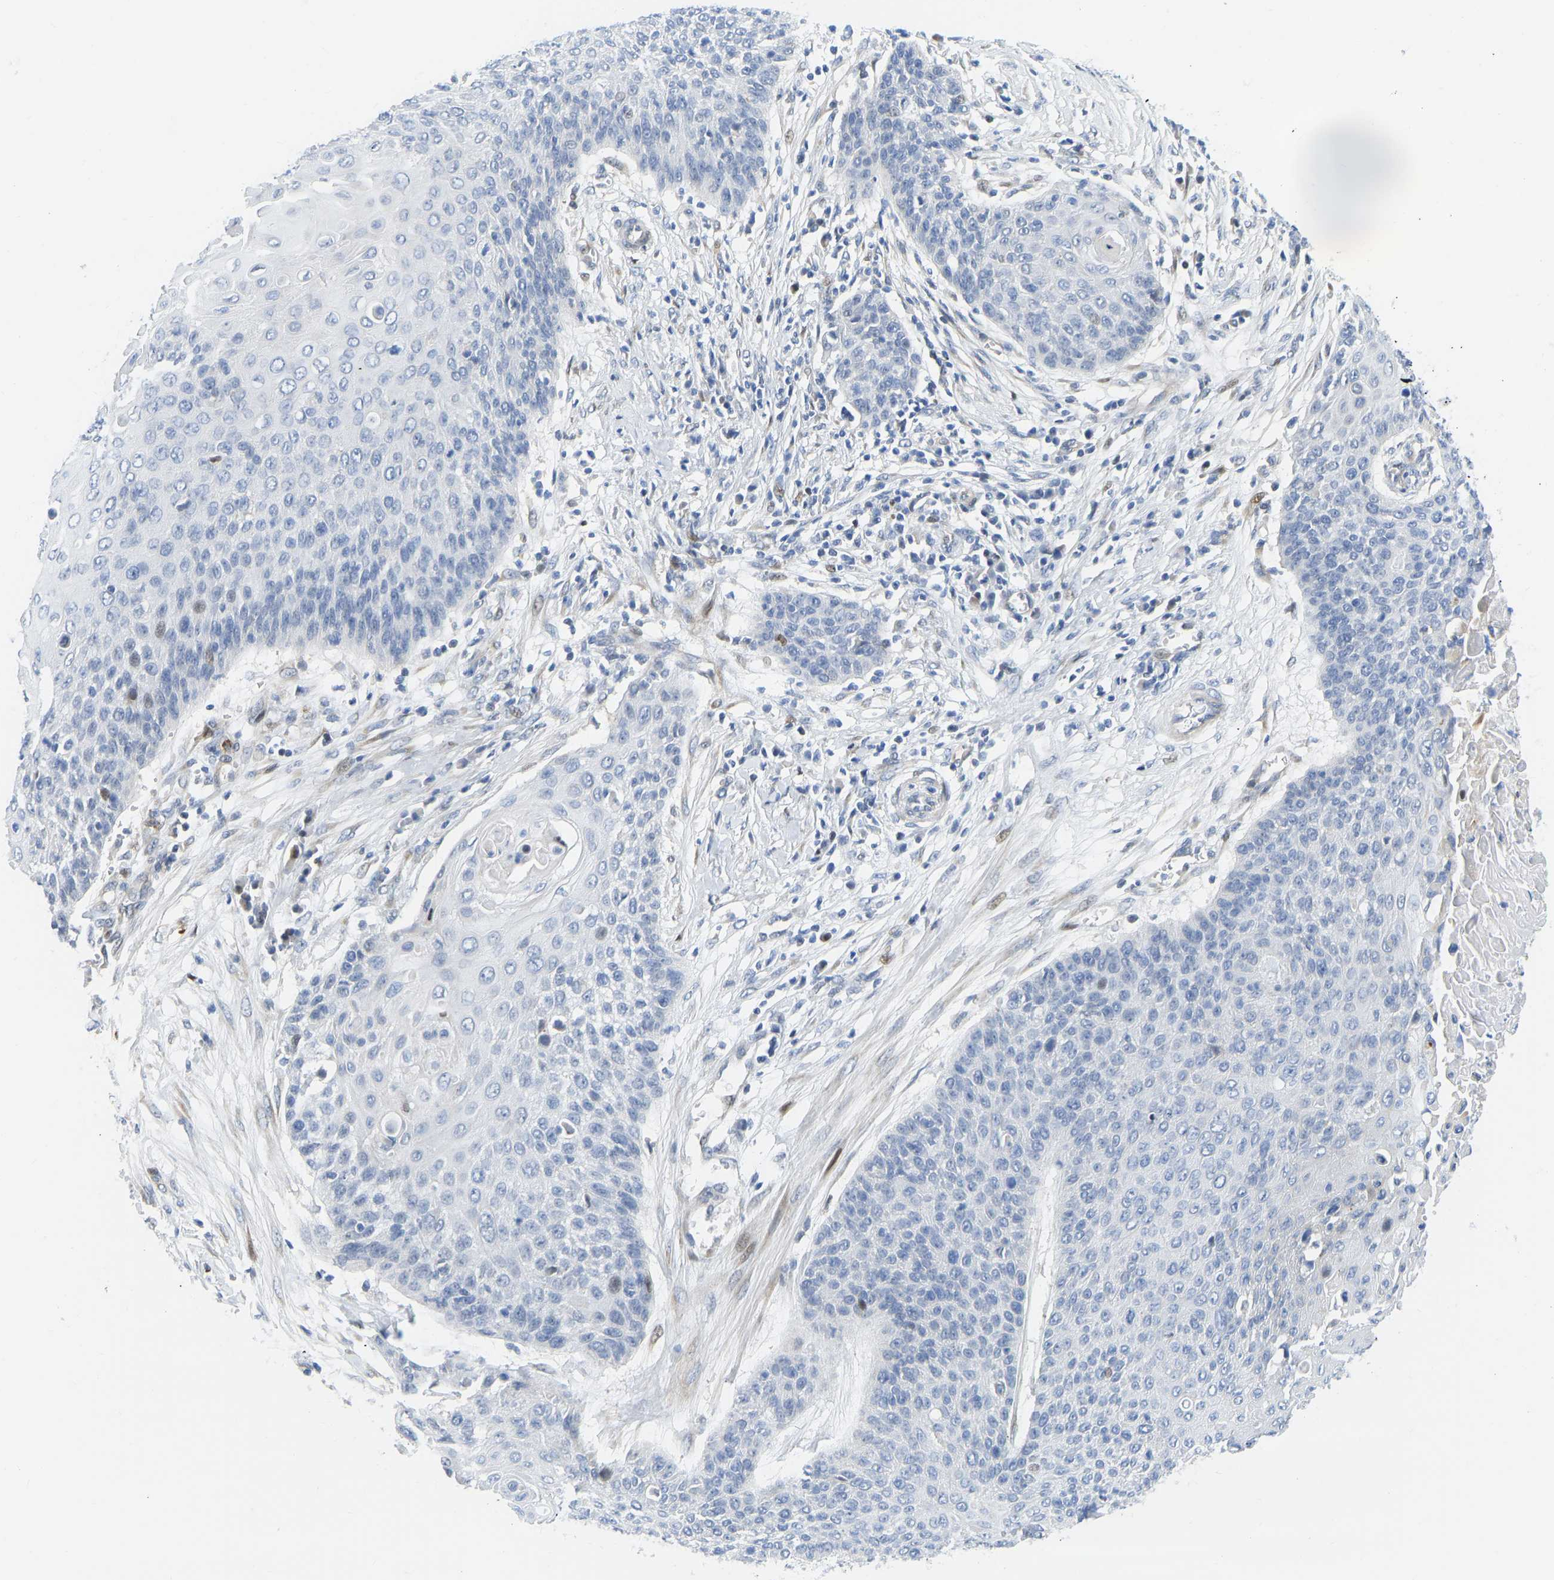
{"staining": {"intensity": "negative", "quantity": "none", "location": "none"}, "tissue": "cervical cancer", "cell_type": "Tumor cells", "image_type": "cancer", "snomed": [{"axis": "morphology", "description": "Squamous cell carcinoma, NOS"}, {"axis": "topography", "description": "Cervix"}], "caption": "Immunohistochemistry (IHC) of human cervical cancer (squamous cell carcinoma) reveals no expression in tumor cells.", "gene": "HDAC5", "patient": {"sex": "female", "age": 39}}